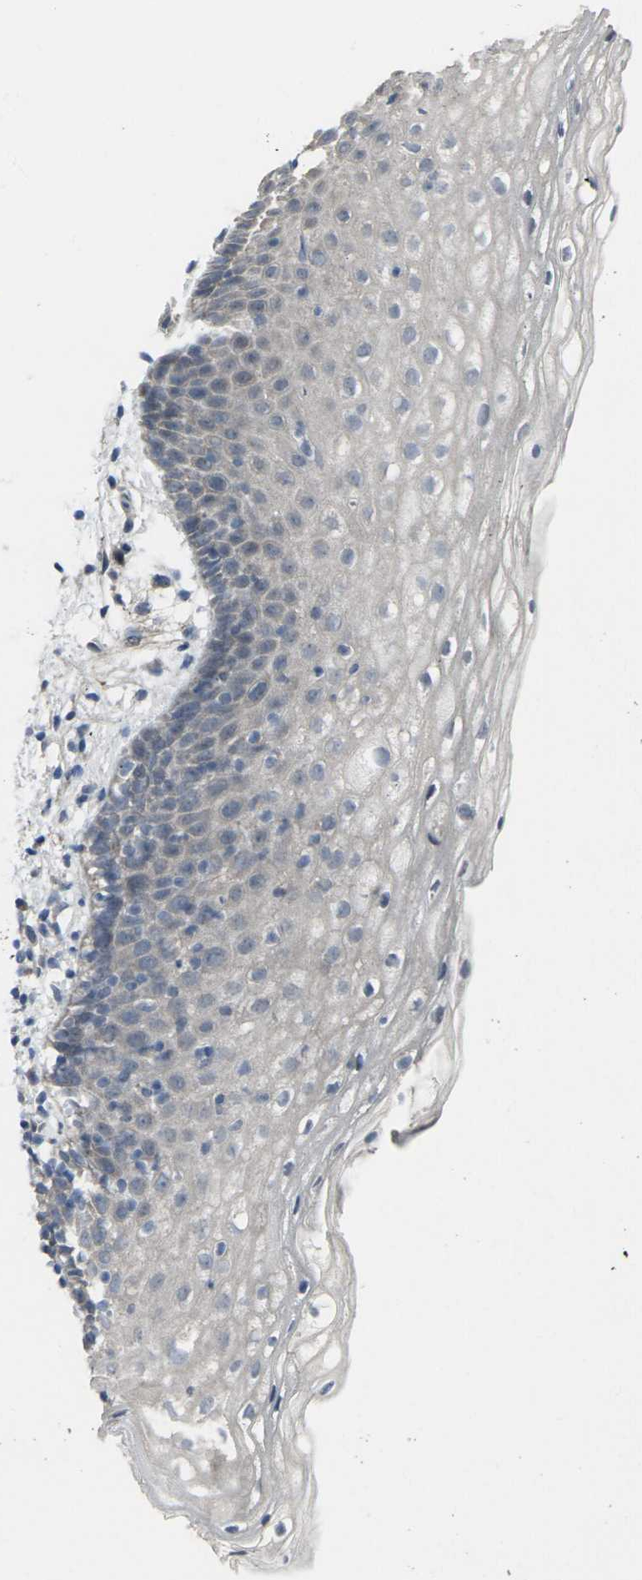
{"staining": {"intensity": "weak", "quantity": ">75%", "location": "cytoplasmic/membranous"}, "tissue": "vagina", "cell_type": "Squamous epithelial cells", "image_type": "normal", "snomed": [{"axis": "morphology", "description": "Normal tissue, NOS"}, {"axis": "topography", "description": "Vagina"}], "caption": "Protein staining demonstrates weak cytoplasmic/membranous staining in approximately >75% of squamous epithelial cells in unremarkable vagina. (IHC, brightfield microscopy, high magnification).", "gene": "CCR10", "patient": {"sex": "female", "age": 44}}